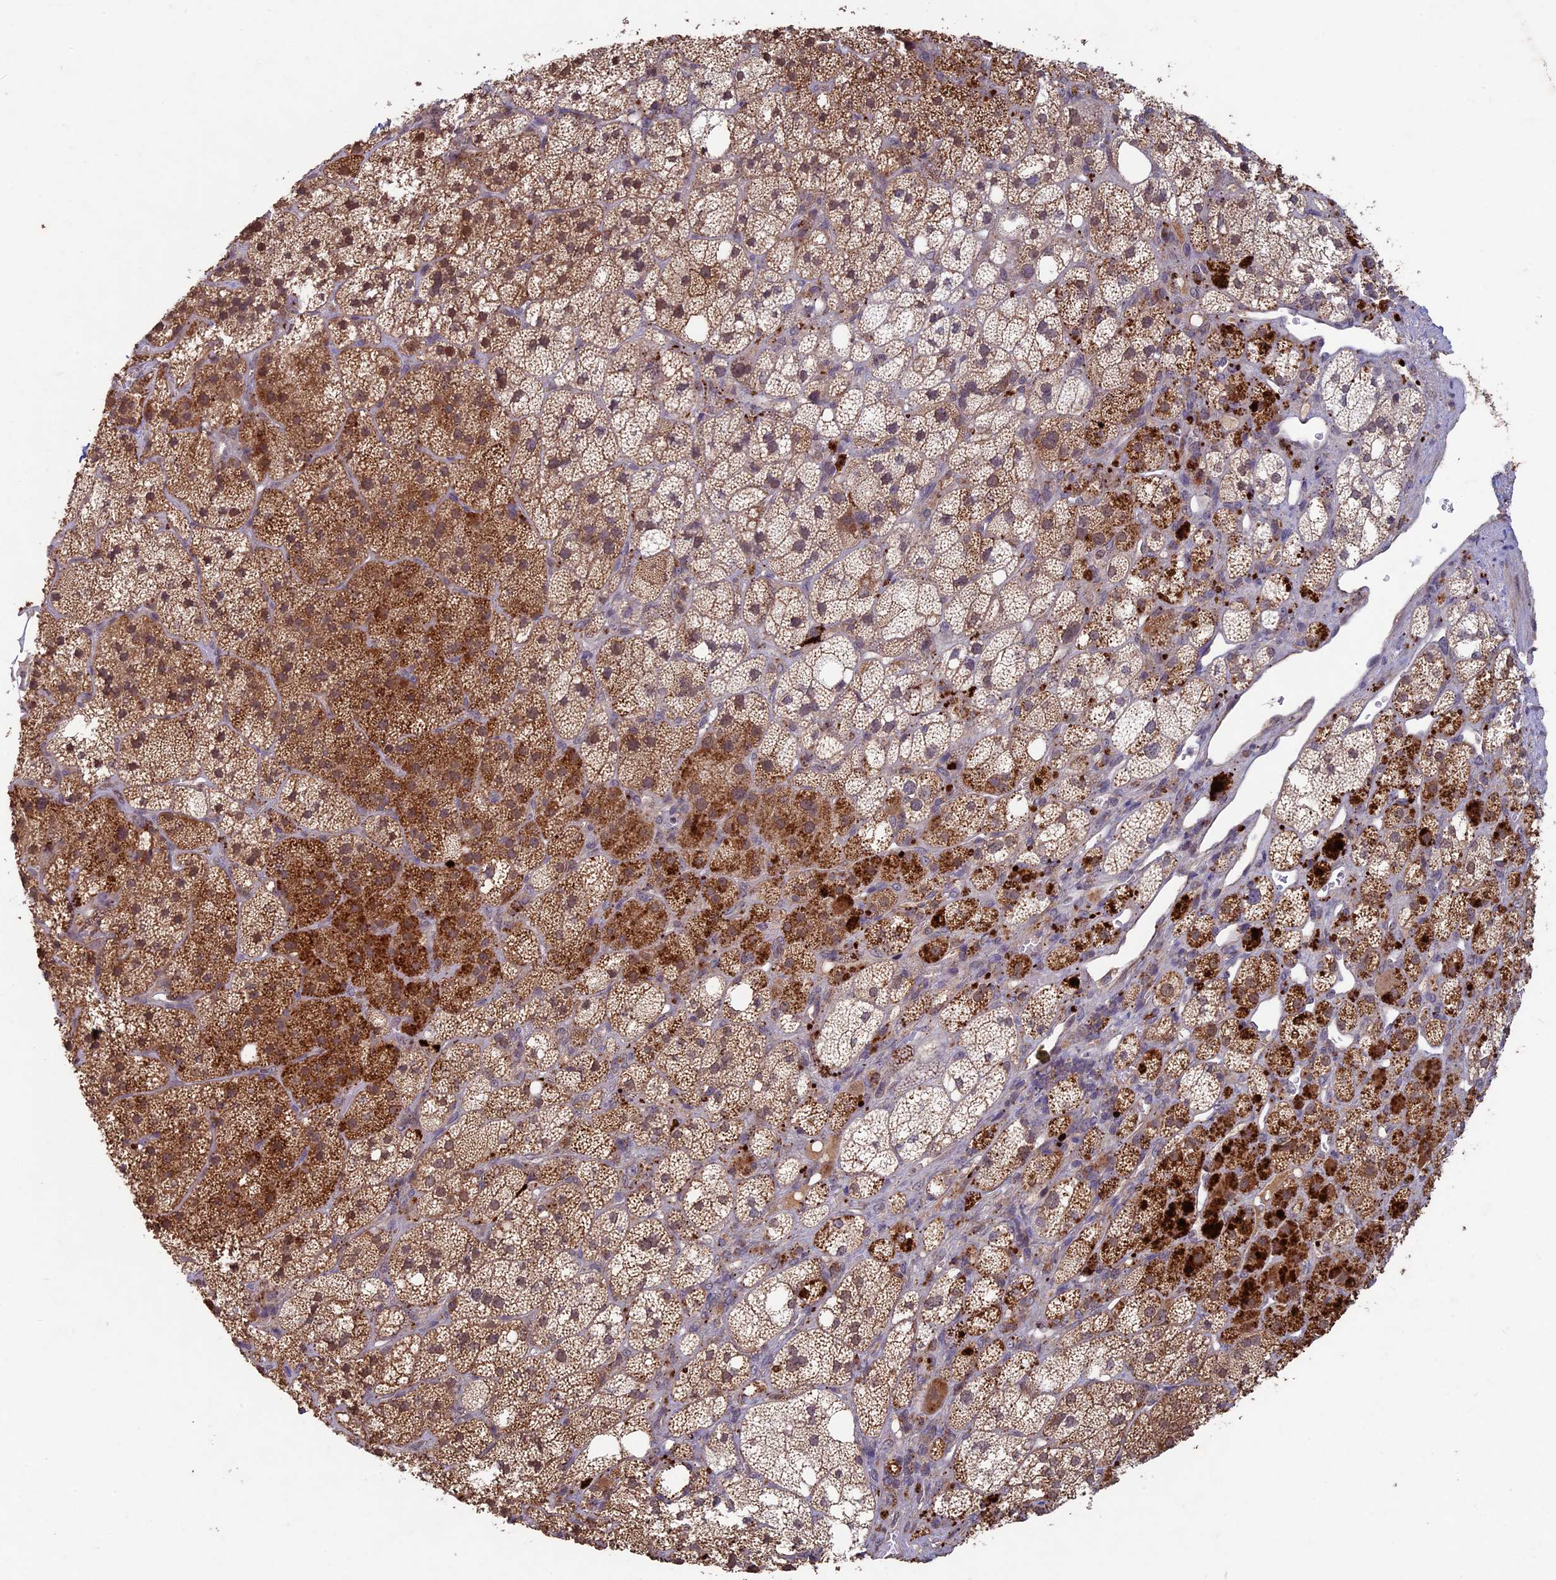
{"staining": {"intensity": "moderate", "quantity": ">75%", "location": "cytoplasmic/membranous"}, "tissue": "adrenal gland", "cell_type": "Glandular cells", "image_type": "normal", "snomed": [{"axis": "morphology", "description": "Normal tissue, NOS"}, {"axis": "topography", "description": "Adrenal gland"}], "caption": "IHC micrograph of normal adrenal gland stained for a protein (brown), which shows medium levels of moderate cytoplasmic/membranous staining in about >75% of glandular cells.", "gene": "RCCD1", "patient": {"sex": "male", "age": 61}}